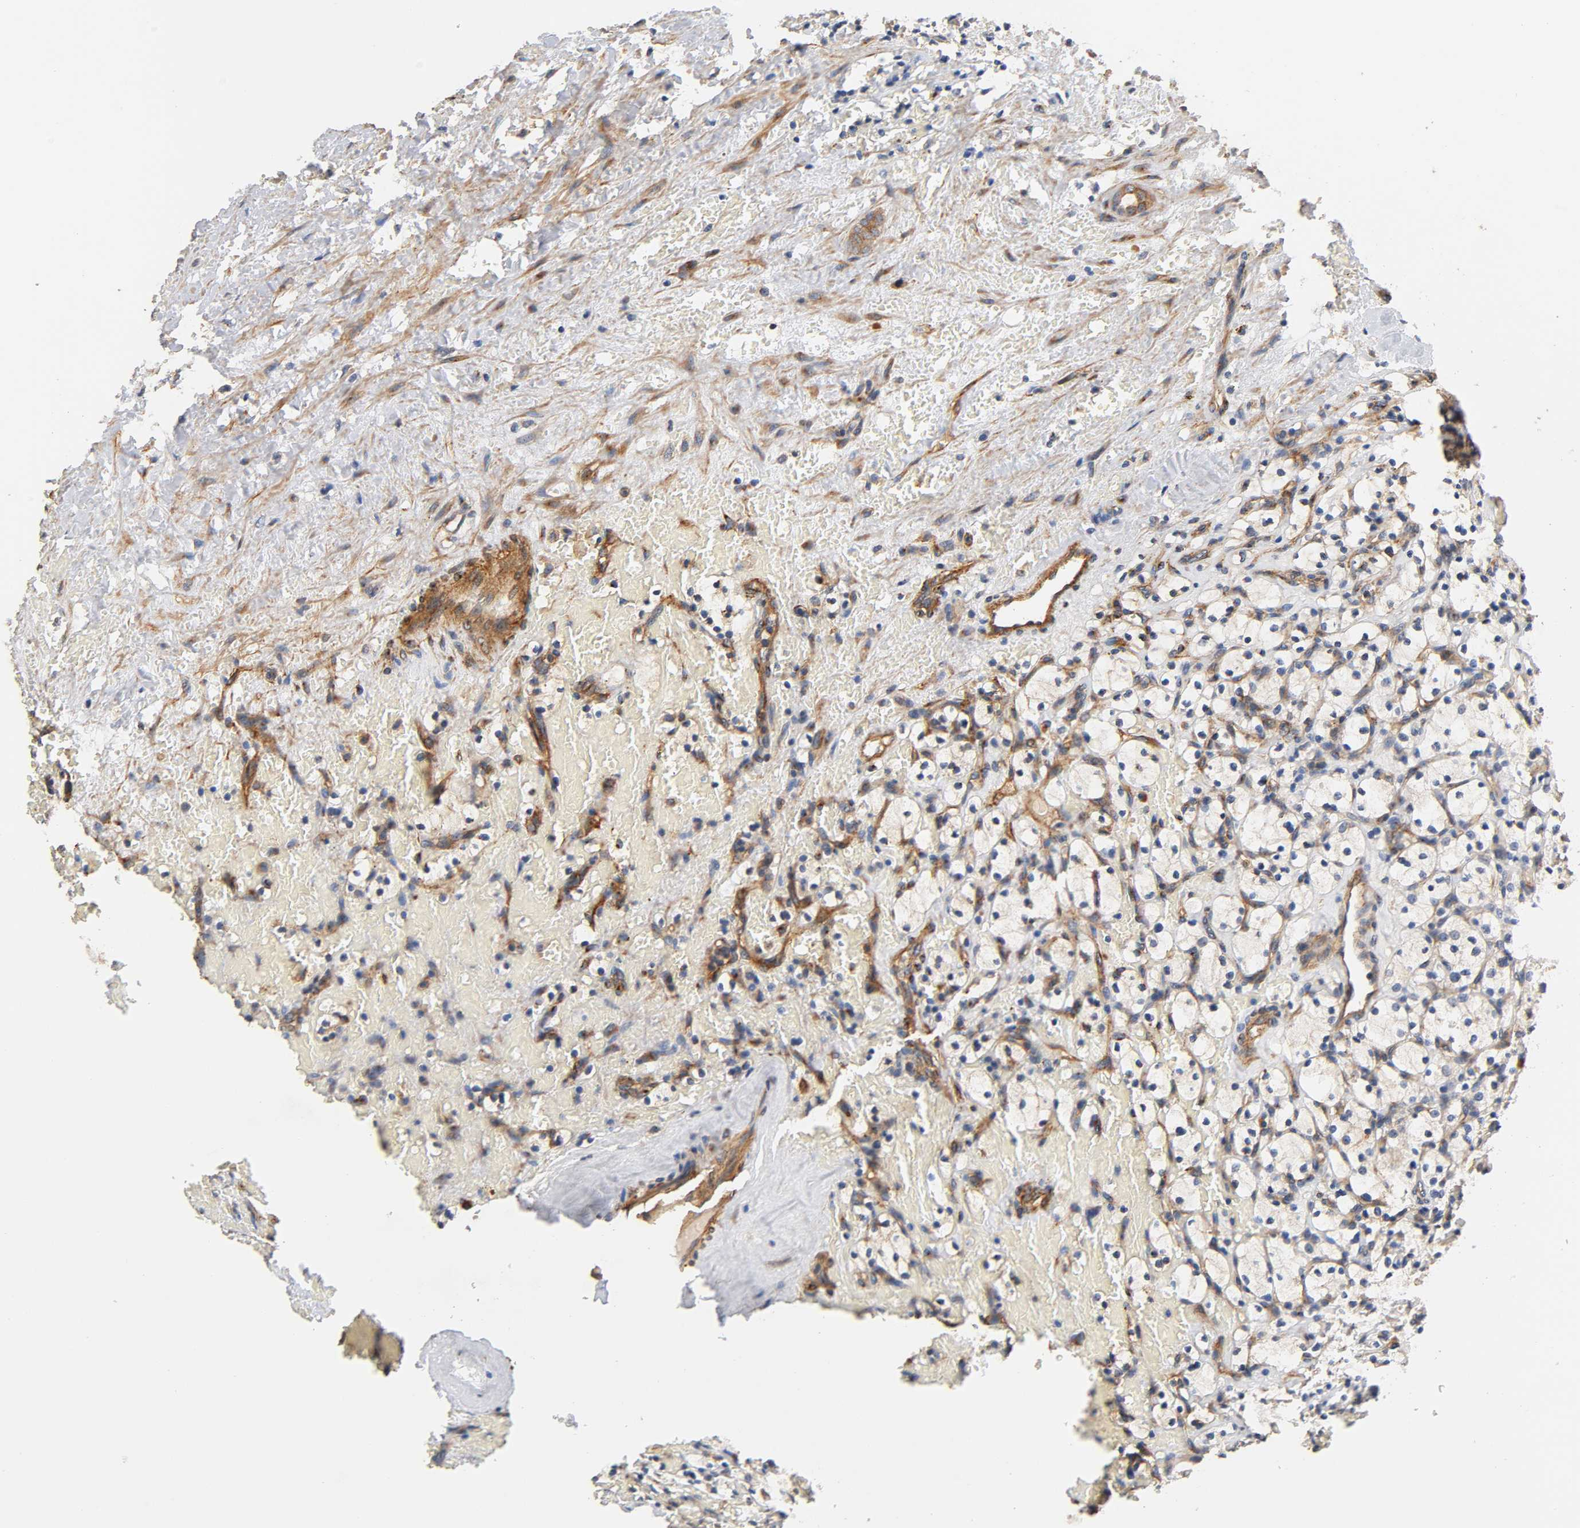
{"staining": {"intensity": "negative", "quantity": "none", "location": "none"}, "tissue": "renal cancer", "cell_type": "Tumor cells", "image_type": "cancer", "snomed": [{"axis": "morphology", "description": "Adenocarcinoma, NOS"}, {"axis": "topography", "description": "Kidney"}], "caption": "This photomicrograph is of renal cancer (adenocarcinoma) stained with immunohistochemistry (IHC) to label a protein in brown with the nuclei are counter-stained blue. There is no staining in tumor cells.", "gene": "IFITM3", "patient": {"sex": "female", "age": 83}}